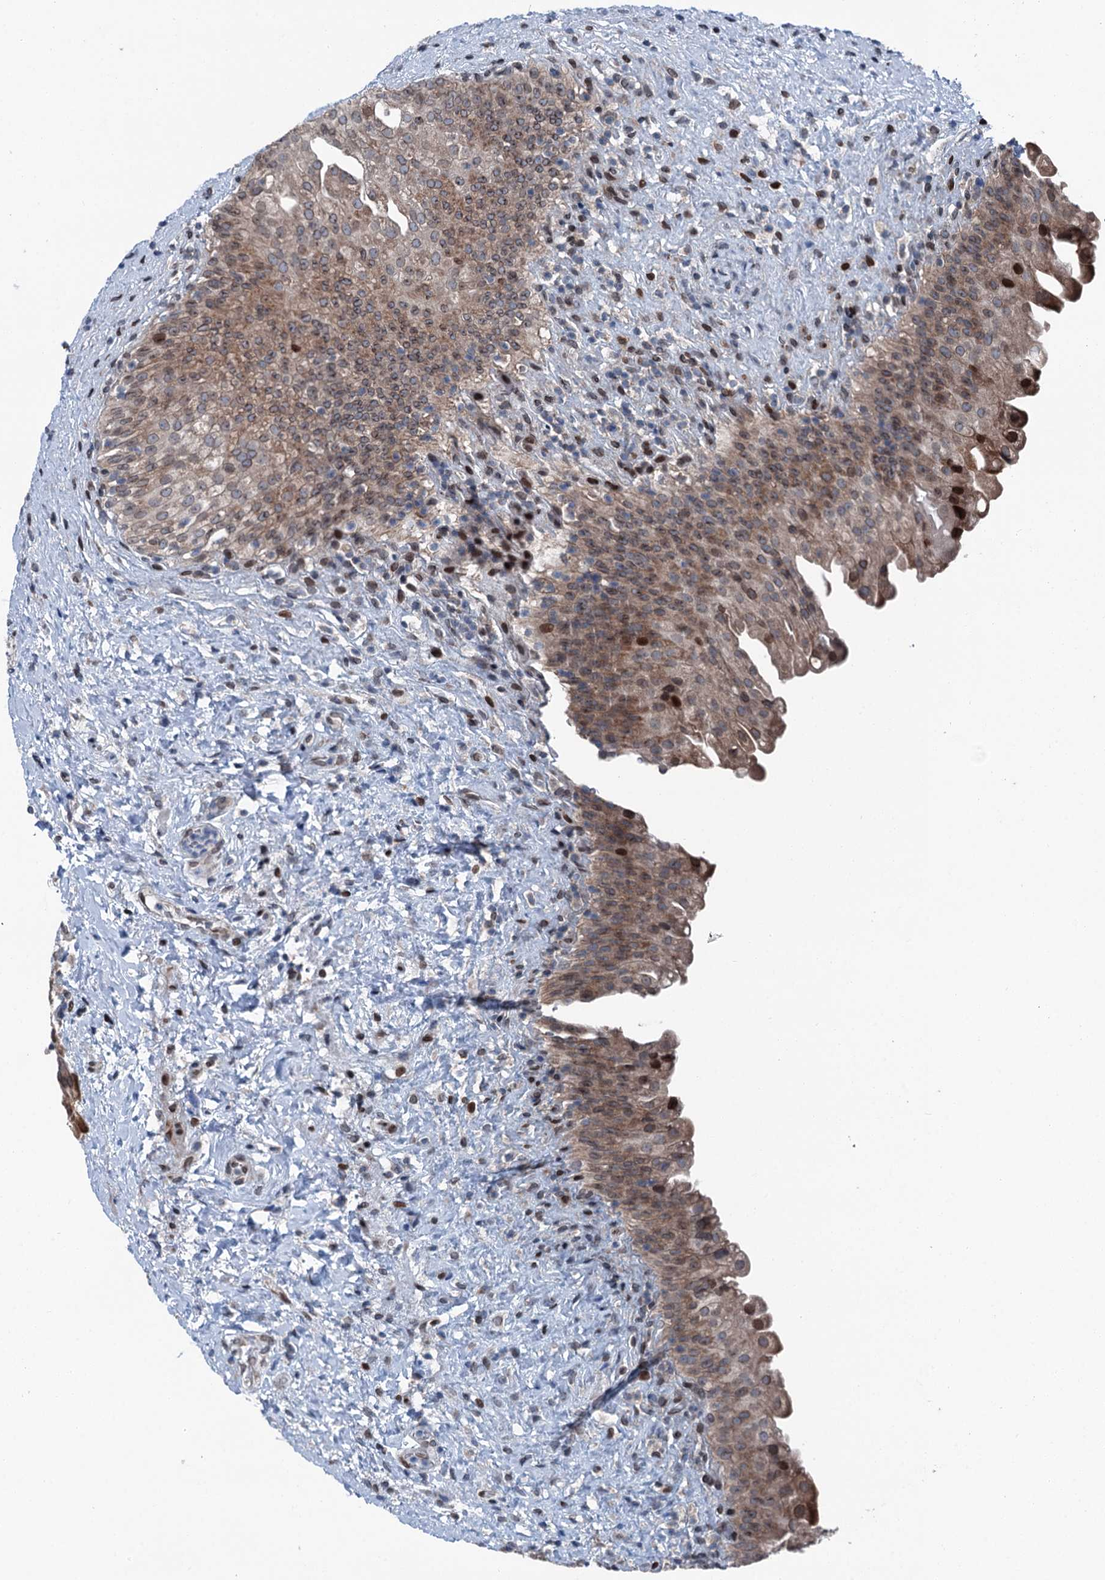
{"staining": {"intensity": "moderate", "quantity": ">75%", "location": "cytoplasmic/membranous,nuclear"}, "tissue": "urinary bladder", "cell_type": "Urothelial cells", "image_type": "normal", "snomed": [{"axis": "morphology", "description": "Normal tissue, NOS"}, {"axis": "topography", "description": "Urinary bladder"}], "caption": "The histopathology image shows immunohistochemical staining of unremarkable urinary bladder. There is moderate cytoplasmic/membranous,nuclear expression is present in approximately >75% of urothelial cells. (IHC, brightfield microscopy, high magnification).", "gene": "MRPL14", "patient": {"sex": "female", "age": 27}}